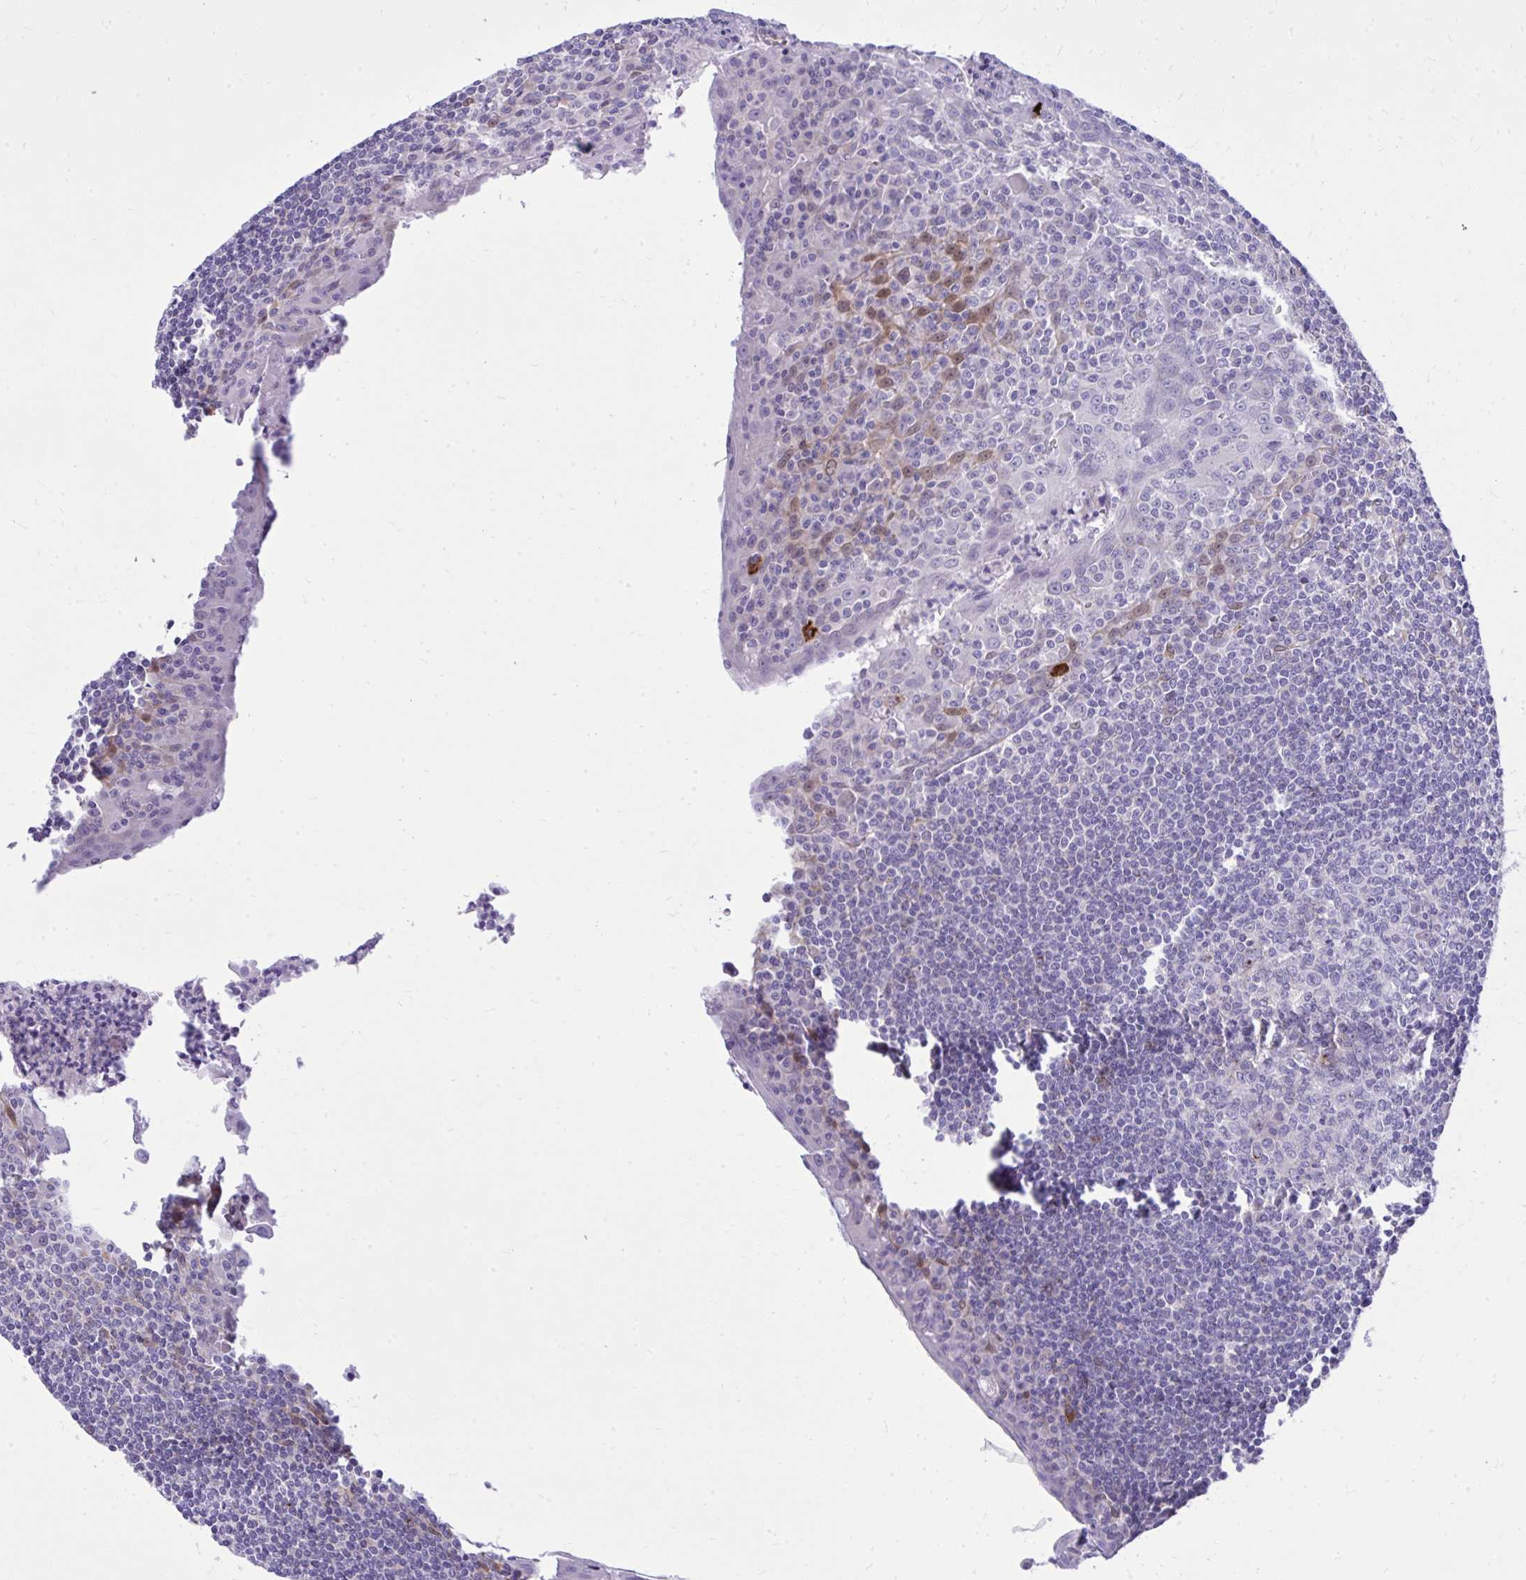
{"staining": {"intensity": "negative", "quantity": "none", "location": "none"}, "tissue": "tonsil", "cell_type": "Germinal center cells", "image_type": "normal", "snomed": [{"axis": "morphology", "description": "Normal tissue, NOS"}, {"axis": "topography", "description": "Tonsil"}], "caption": "Immunohistochemistry of normal tonsil displays no positivity in germinal center cells. (DAB (3,3'-diaminobenzidine) IHC with hematoxylin counter stain).", "gene": "NNMT", "patient": {"sex": "male", "age": 27}}